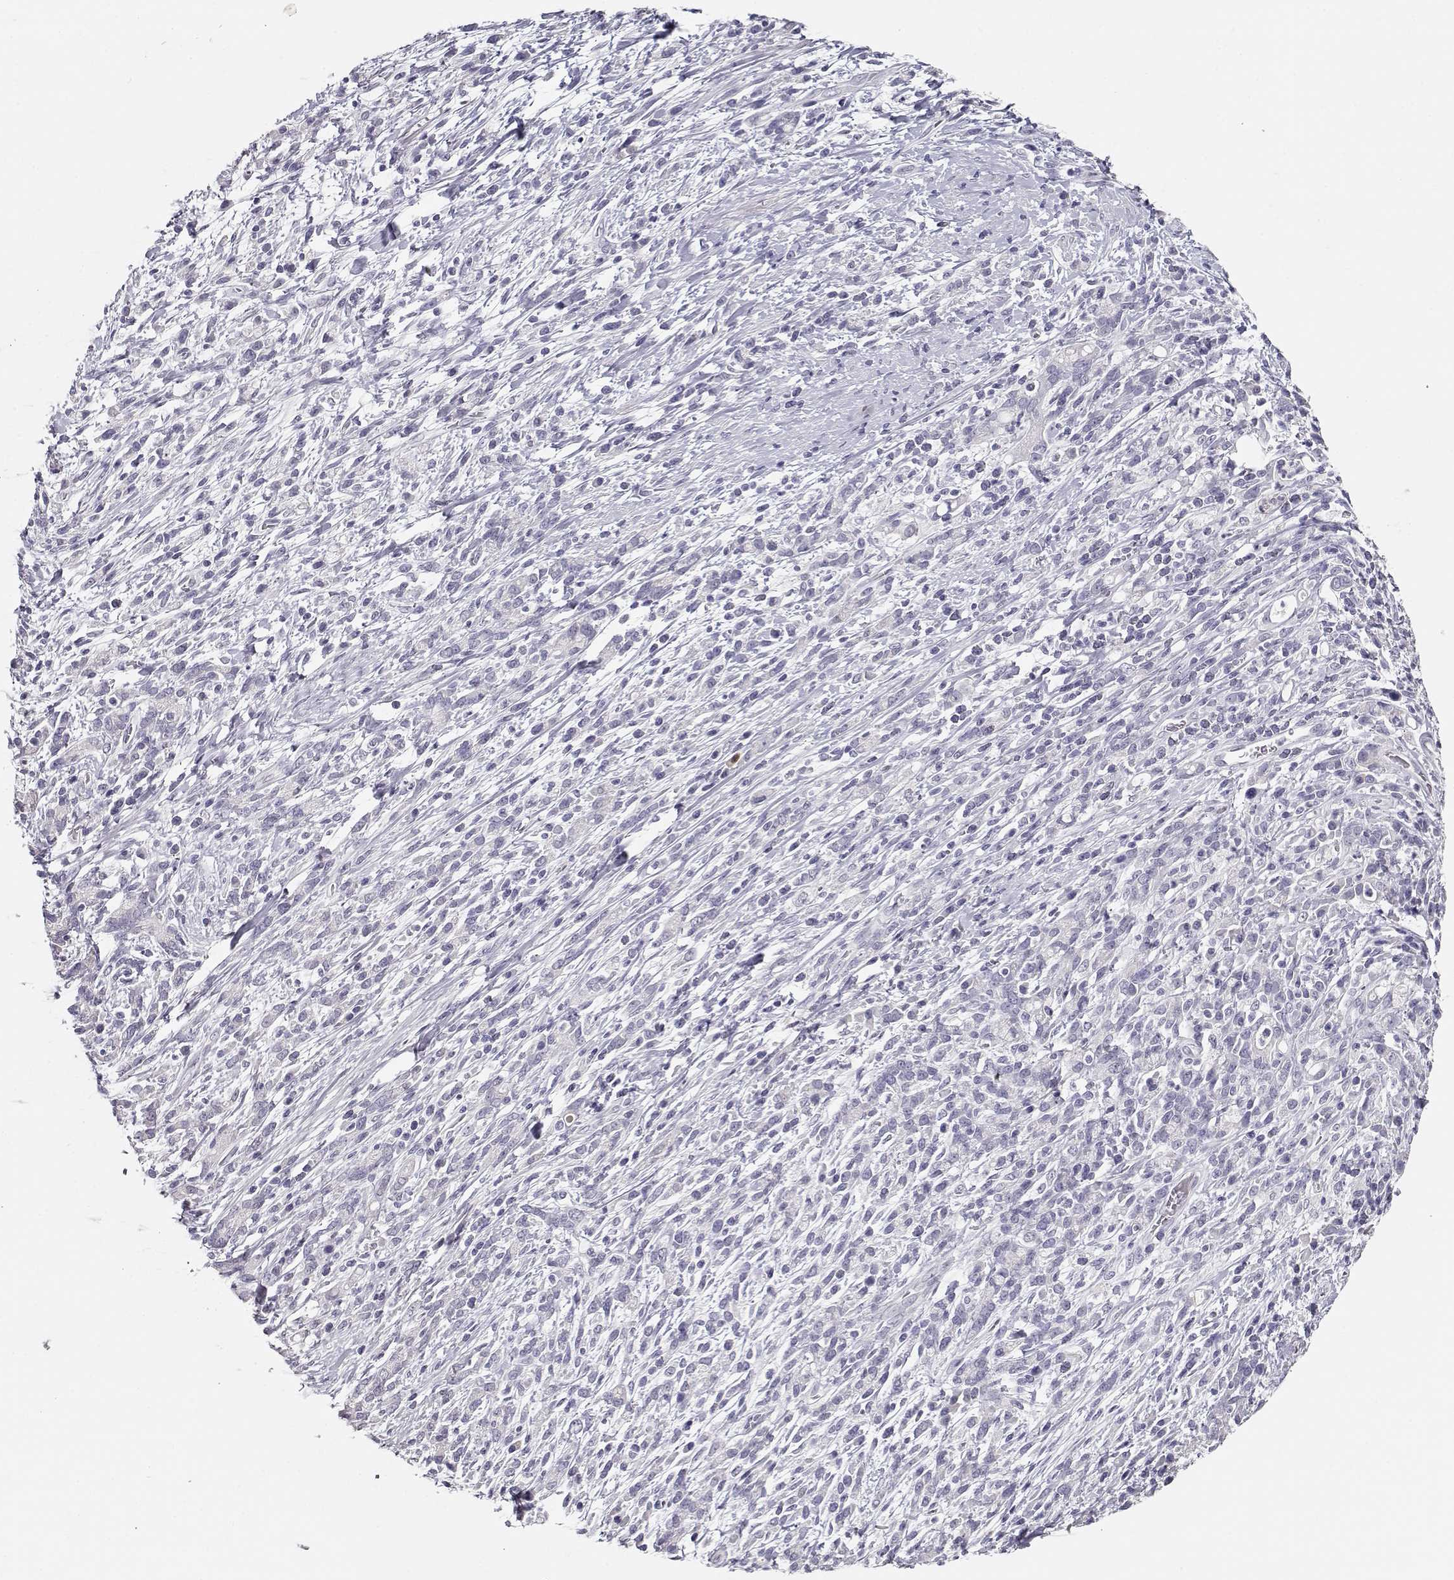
{"staining": {"intensity": "negative", "quantity": "none", "location": "none"}, "tissue": "stomach cancer", "cell_type": "Tumor cells", "image_type": "cancer", "snomed": [{"axis": "morphology", "description": "Adenocarcinoma, NOS"}, {"axis": "topography", "description": "Stomach"}], "caption": "A high-resolution histopathology image shows immunohistochemistry (IHC) staining of stomach cancer (adenocarcinoma), which demonstrates no significant positivity in tumor cells.", "gene": "MAGEC1", "patient": {"sex": "female", "age": 57}}